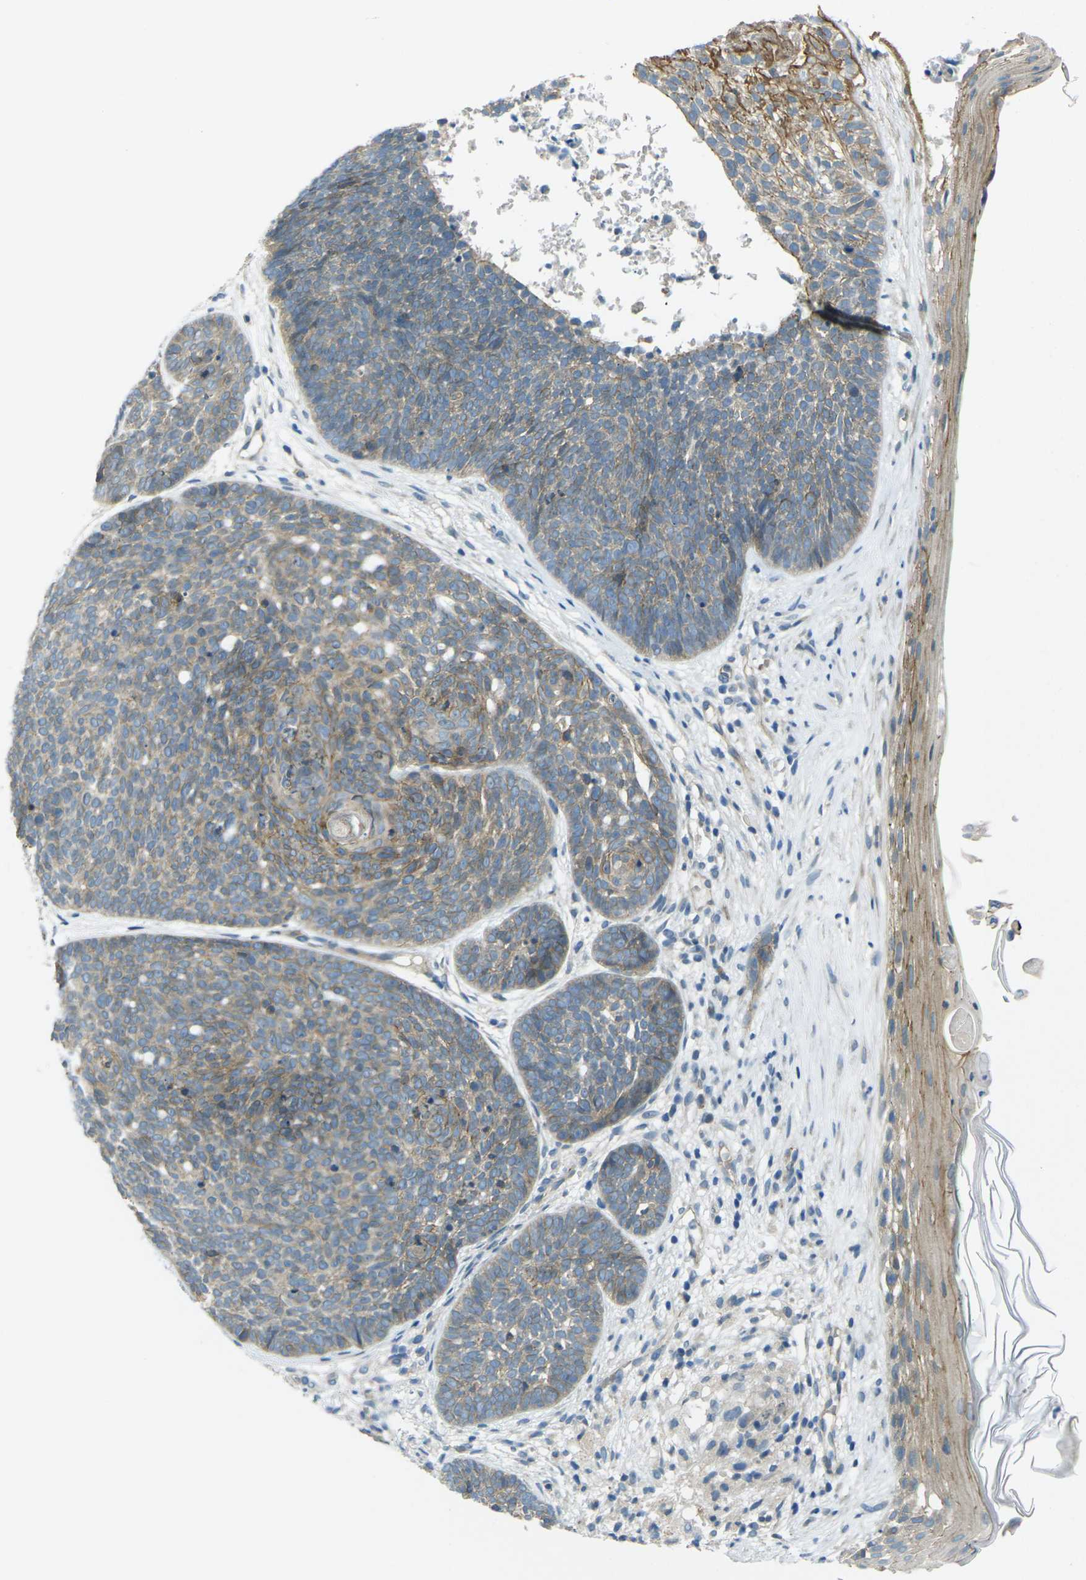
{"staining": {"intensity": "moderate", "quantity": "25%-75%", "location": "cytoplasmic/membranous"}, "tissue": "skin cancer", "cell_type": "Tumor cells", "image_type": "cancer", "snomed": [{"axis": "morphology", "description": "Basal cell carcinoma"}, {"axis": "topography", "description": "Skin"}], "caption": "Immunohistochemistry (DAB (3,3'-diaminobenzidine)) staining of skin cancer (basal cell carcinoma) reveals moderate cytoplasmic/membranous protein staining in approximately 25%-75% of tumor cells. Using DAB (brown) and hematoxylin (blue) stains, captured at high magnification using brightfield microscopy.", "gene": "RHBDD1", "patient": {"sex": "female", "age": 70}}